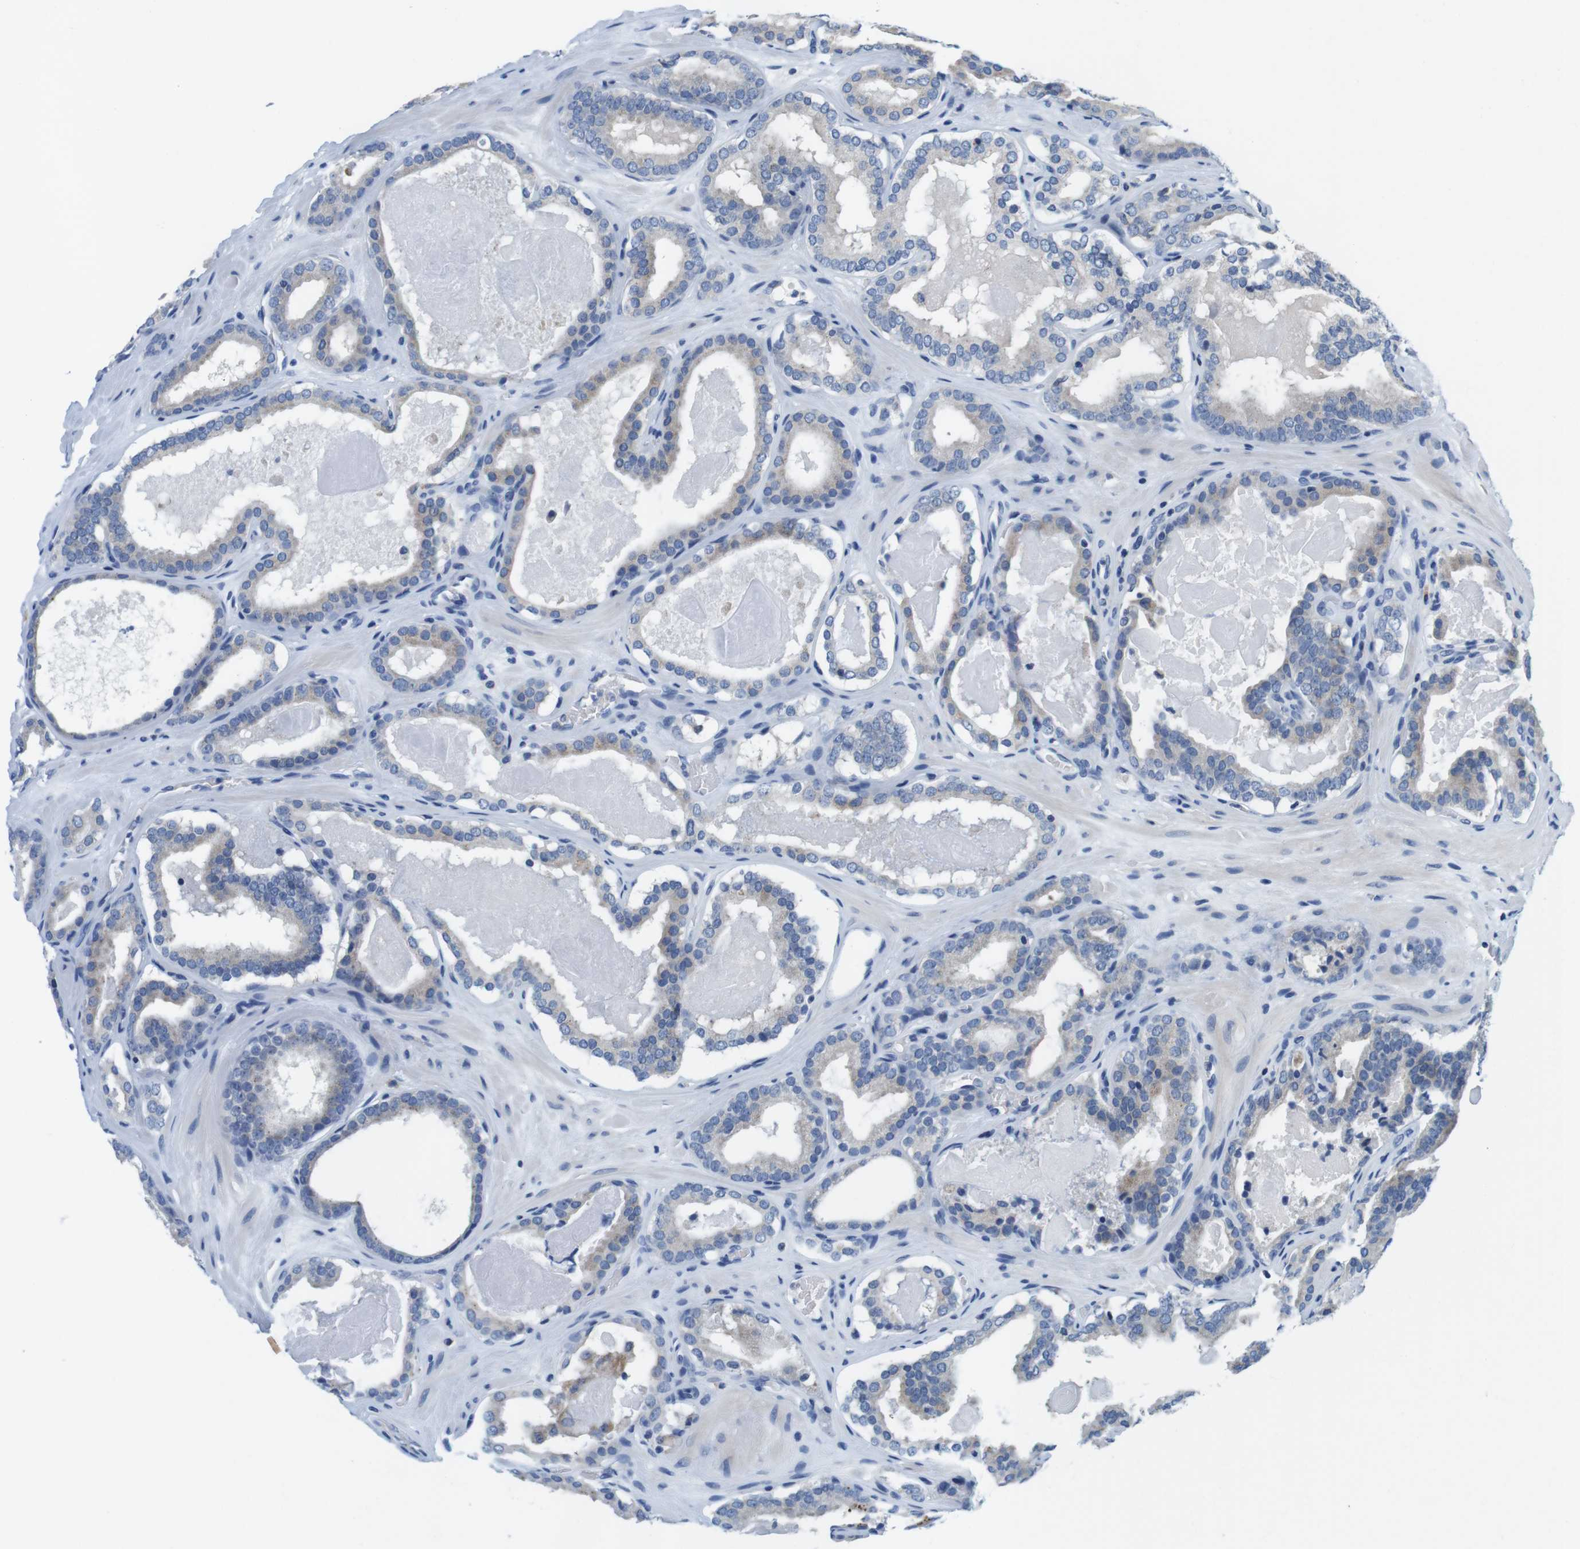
{"staining": {"intensity": "negative", "quantity": "none", "location": "none"}, "tissue": "prostate cancer", "cell_type": "Tumor cells", "image_type": "cancer", "snomed": [{"axis": "morphology", "description": "Adenocarcinoma, High grade"}, {"axis": "topography", "description": "Prostate"}], "caption": "Protein analysis of prostate high-grade adenocarcinoma reveals no significant positivity in tumor cells.", "gene": "CNGA2", "patient": {"sex": "male", "age": 60}}